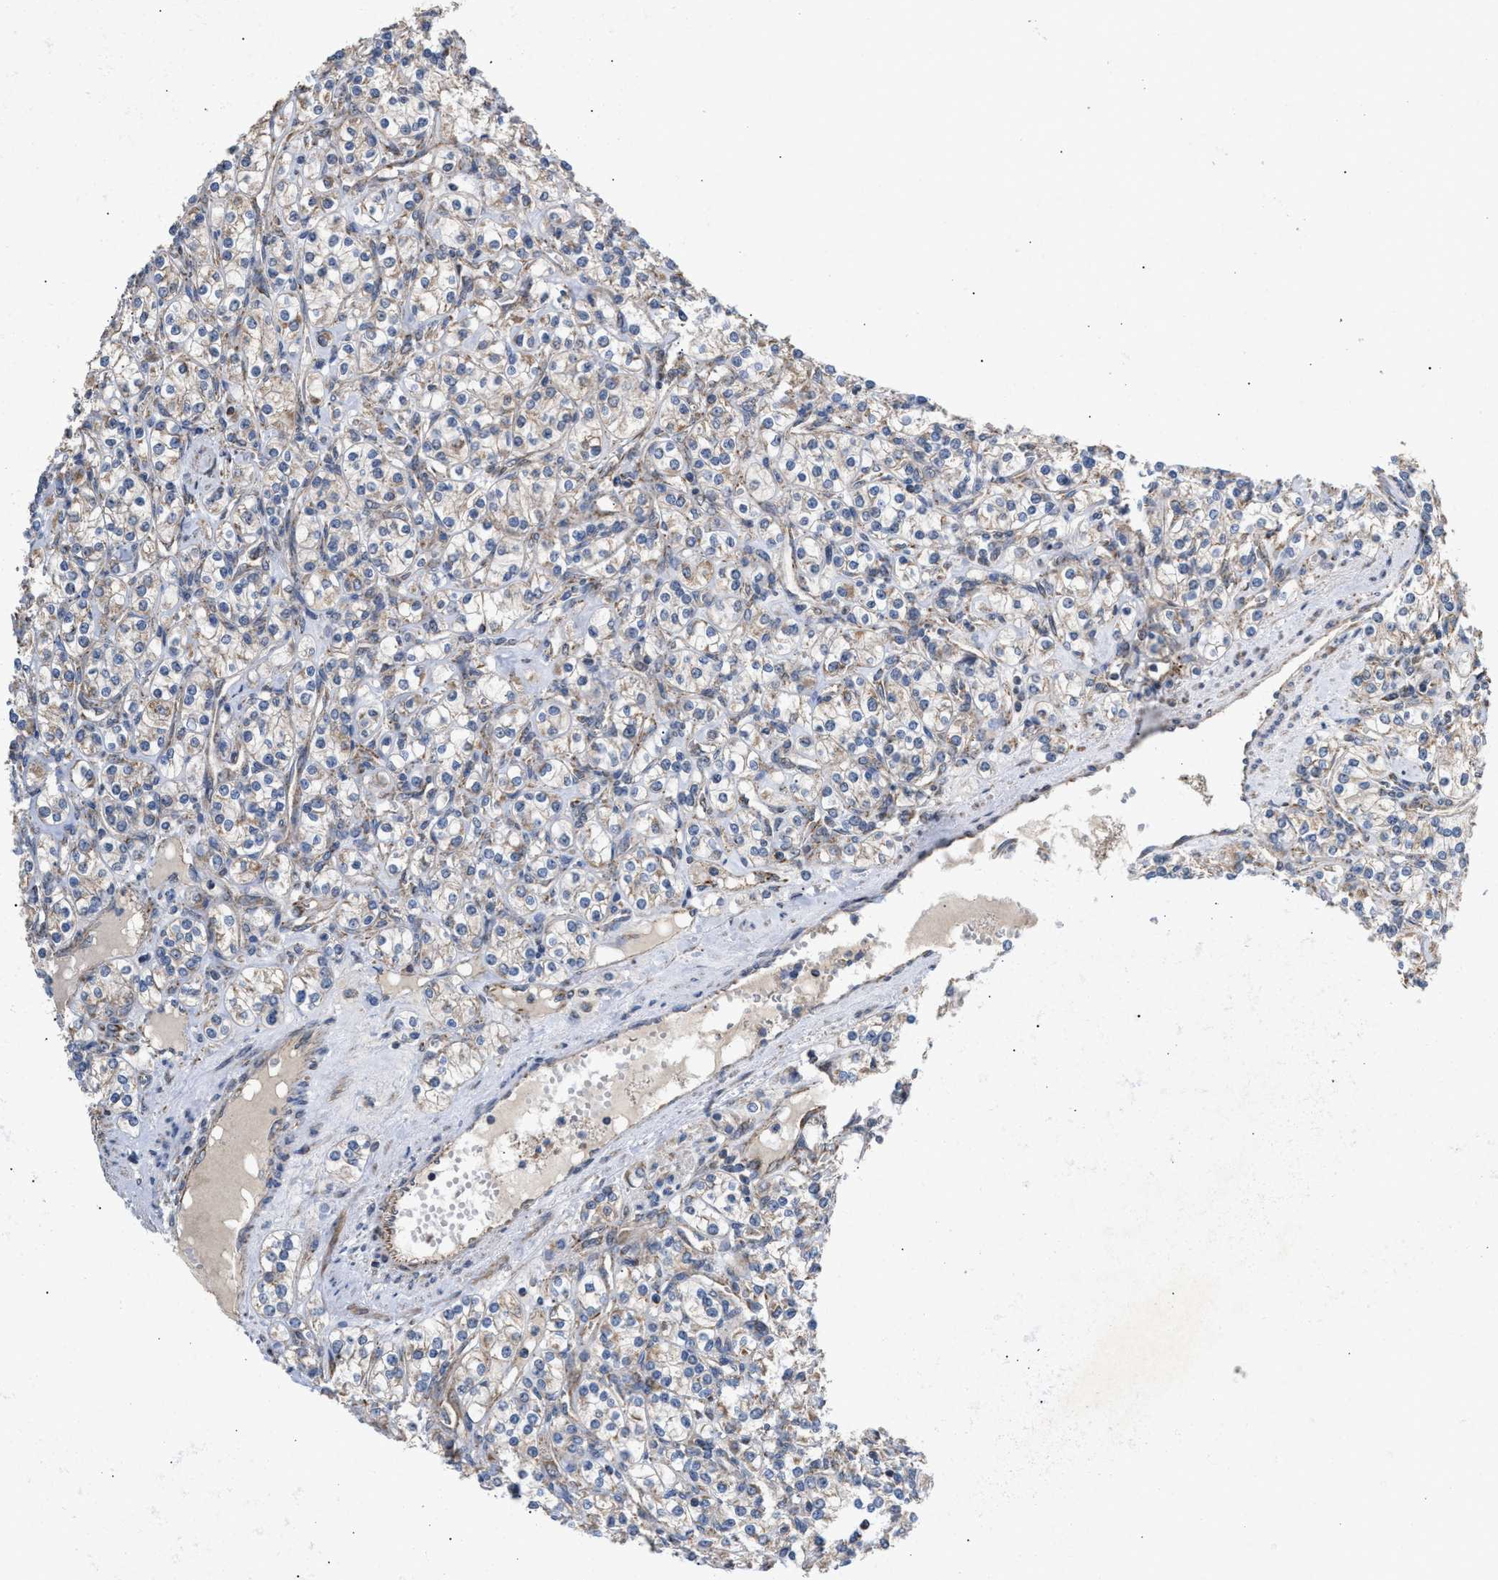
{"staining": {"intensity": "weak", "quantity": "25%-75%", "location": "cytoplasmic/membranous"}, "tissue": "renal cancer", "cell_type": "Tumor cells", "image_type": "cancer", "snomed": [{"axis": "morphology", "description": "Adenocarcinoma, NOS"}, {"axis": "topography", "description": "Kidney"}], "caption": "Immunohistochemistry histopathology image of neoplastic tissue: renal cancer (adenocarcinoma) stained using immunohistochemistry reveals low levels of weak protein expression localized specifically in the cytoplasmic/membranous of tumor cells, appearing as a cytoplasmic/membranous brown color.", "gene": "TACO1", "patient": {"sex": "male", "age": 77}}